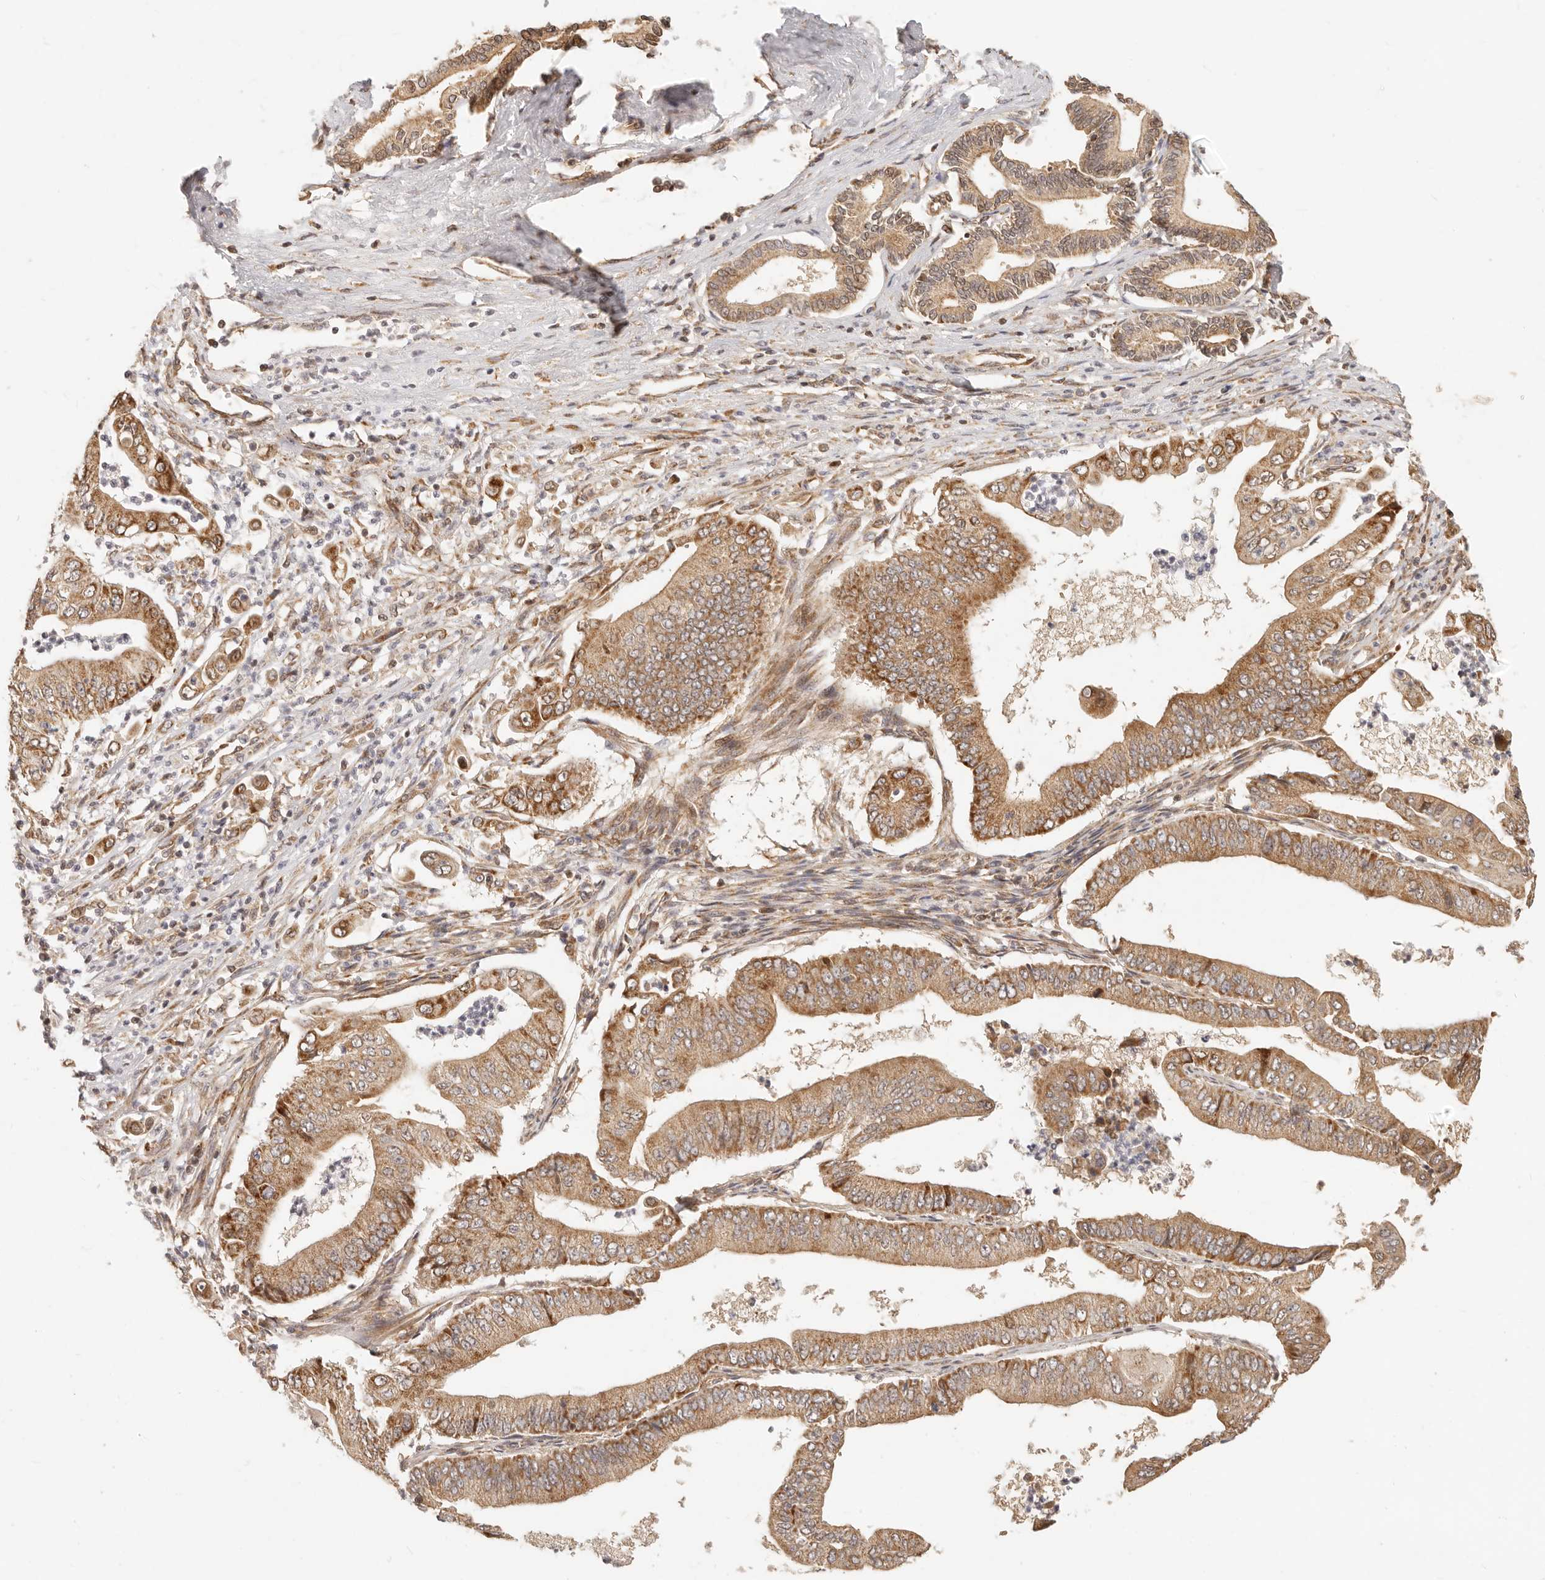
{"staining": {"intensity": "moderate", "quantity": ">75%", "location": "cytoplasmic/membranous"}, "tissue": "pancreatic cancer", "cell_type": "Tumor cells", "image_type": "cancer", "snomed": [{"axis": "morphology", "description": "Adenocarcinoma, NOS"}, {"axis": "topography", "description": "Pancreas"}], "caption": "Protein expression analysis of pancreatic cancer (adenocarcinoma) demonstrates moderate cytoplasmic/membranous staining in approximately >75% of tumor cells.", "gene": "TIMM17A", "patient": {"sex": "female", "age": 77}}